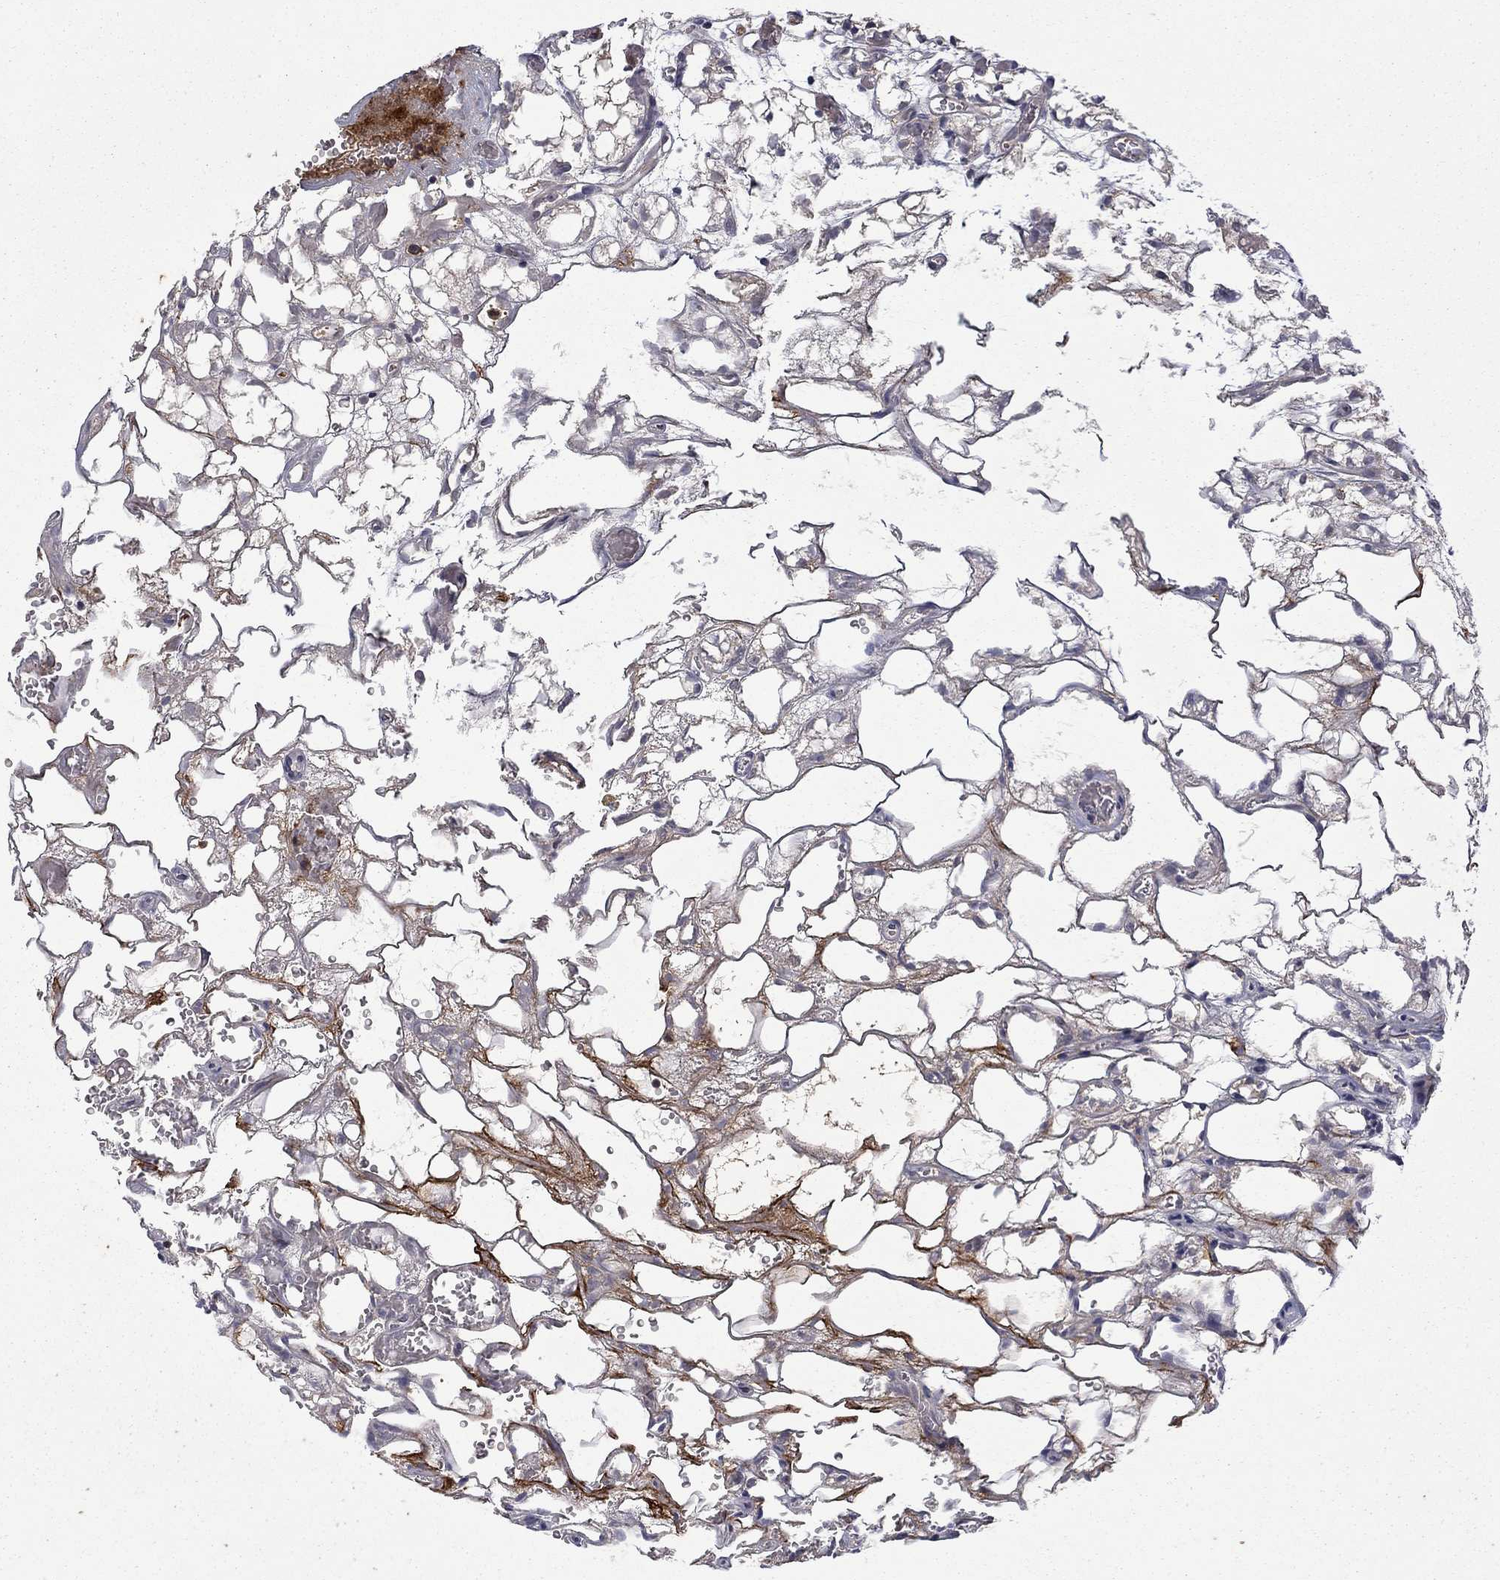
{"staining": {"intensity": "negative", "quantity": "none", "location": "none"}, "tissue": "renal cancer", "cell_type": "Tumor cells", "image_type": "cancer", "snomed": [{"axis": "morphology", "description": "Adenocarcinoma, NOS"}, {"axis": "topography", "description": "Kidney"}], "caption": "Immunohistochemistry (IHC) photomicrograph of neoplastic tissue: human renal cancer (adenocarcinoma) stained with DAB (3,3'-diaminobenzidine) displays no significant protein expression in tumor cells.", "gene": "HDAC4", "patient": {"sex": "female", "age": 69}}